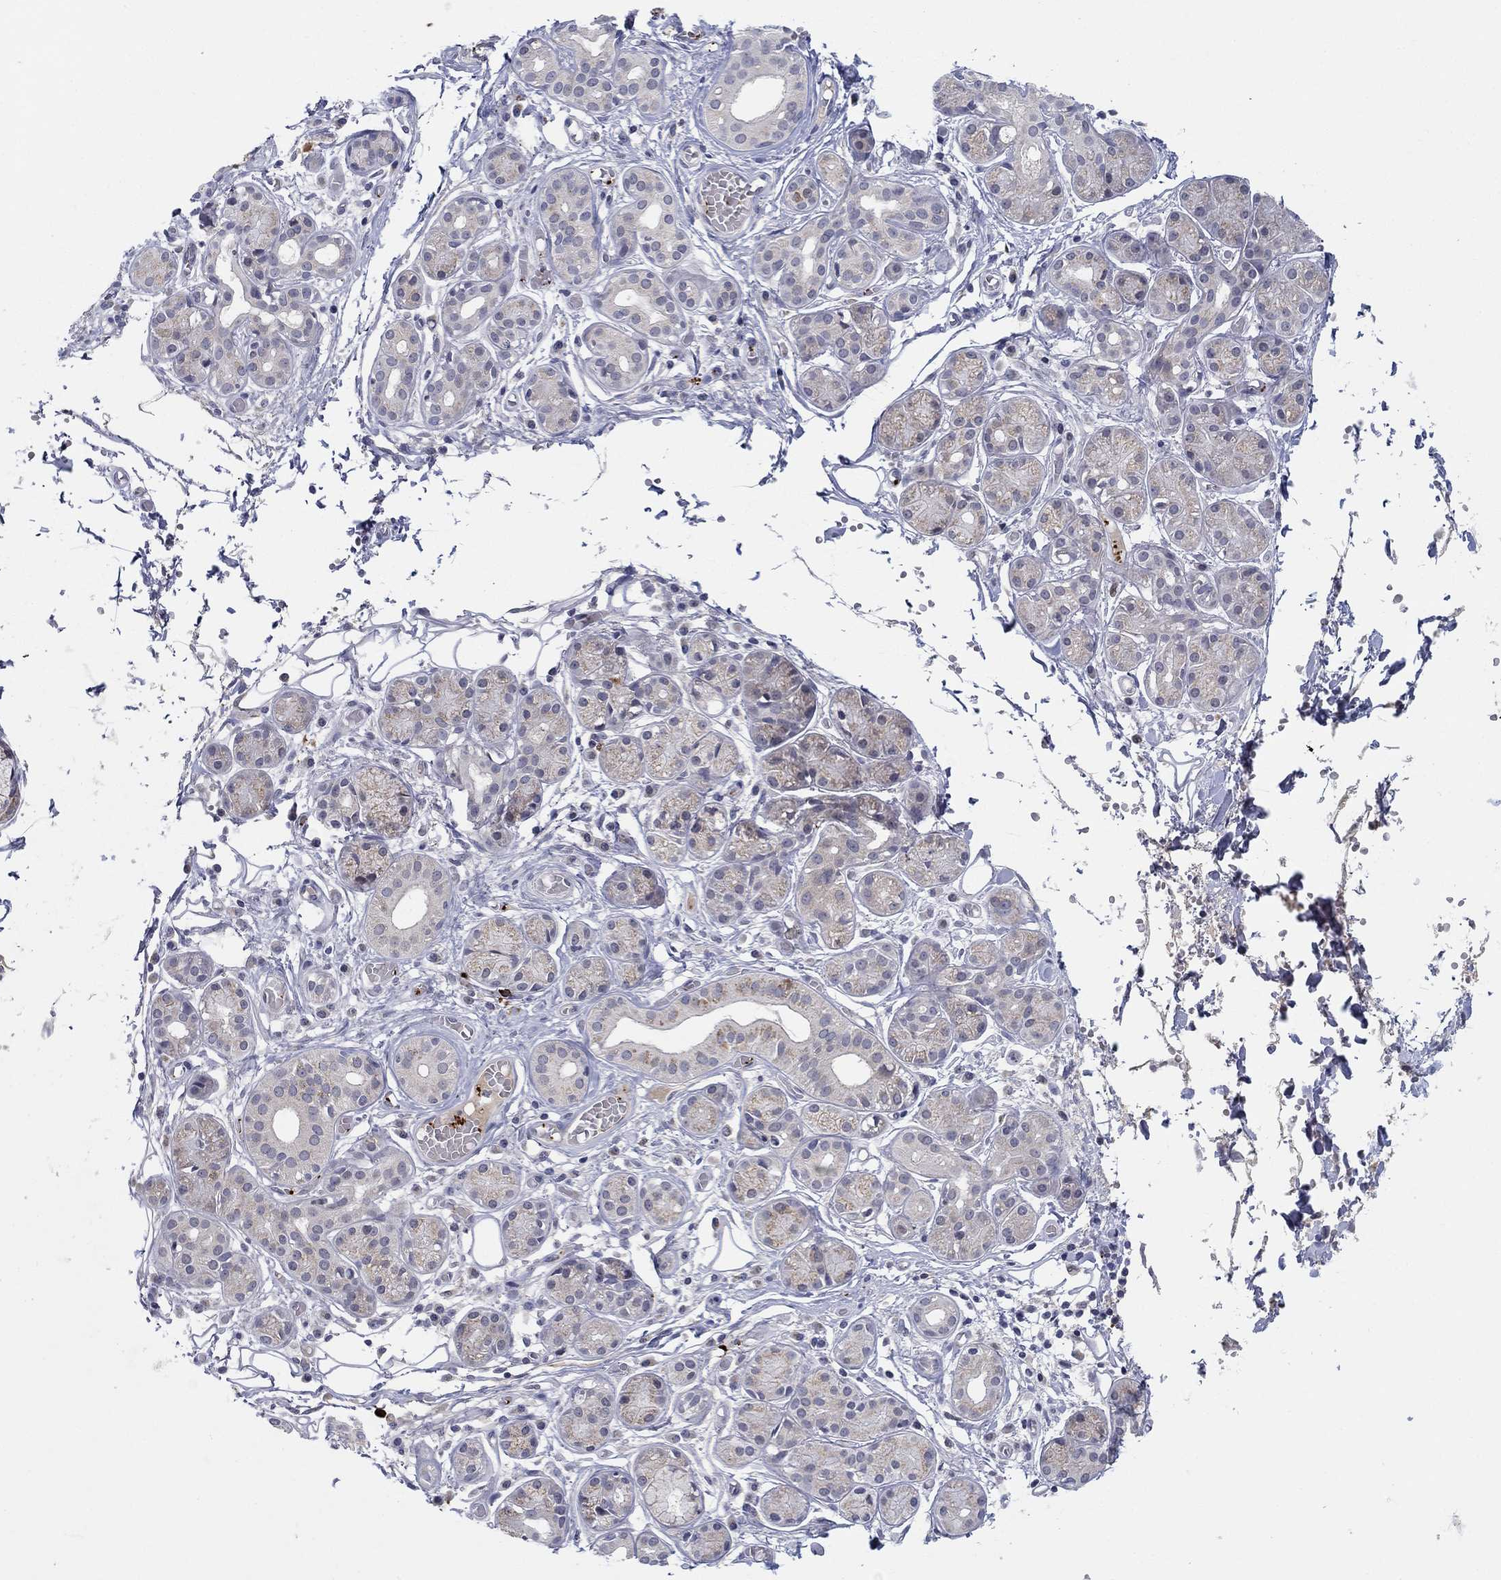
{"staining": {"intensity": "moderate", "quantity": "<25%", "location": "cytoplasmic/membranous"}, "tissue": "salivary gland", "cell_type": "Glandular cells", "image_type": "normal", "snomed": [{"axis": "morphology", "description": "Normal tissue, NOS"}, {"axis": "topography", "description": "Salivary gland"}, {"axis": "topography", "description": "Peripheral nerve tissue"}], "caption": "Brown immunohistochemical staining in unremarkable salivary gland exhibits moderate cytoplasmic/membranous expression in approximately <25% of glandular cells. The protein of interest is stained brown, and the nuclei are stained in blue (DAB (3,3'-diaminobenzidine) IHC with brightfield microscopy, high magnification).", "gene": "ALOX12", "patient": {"sex": "male", "age": 71}}